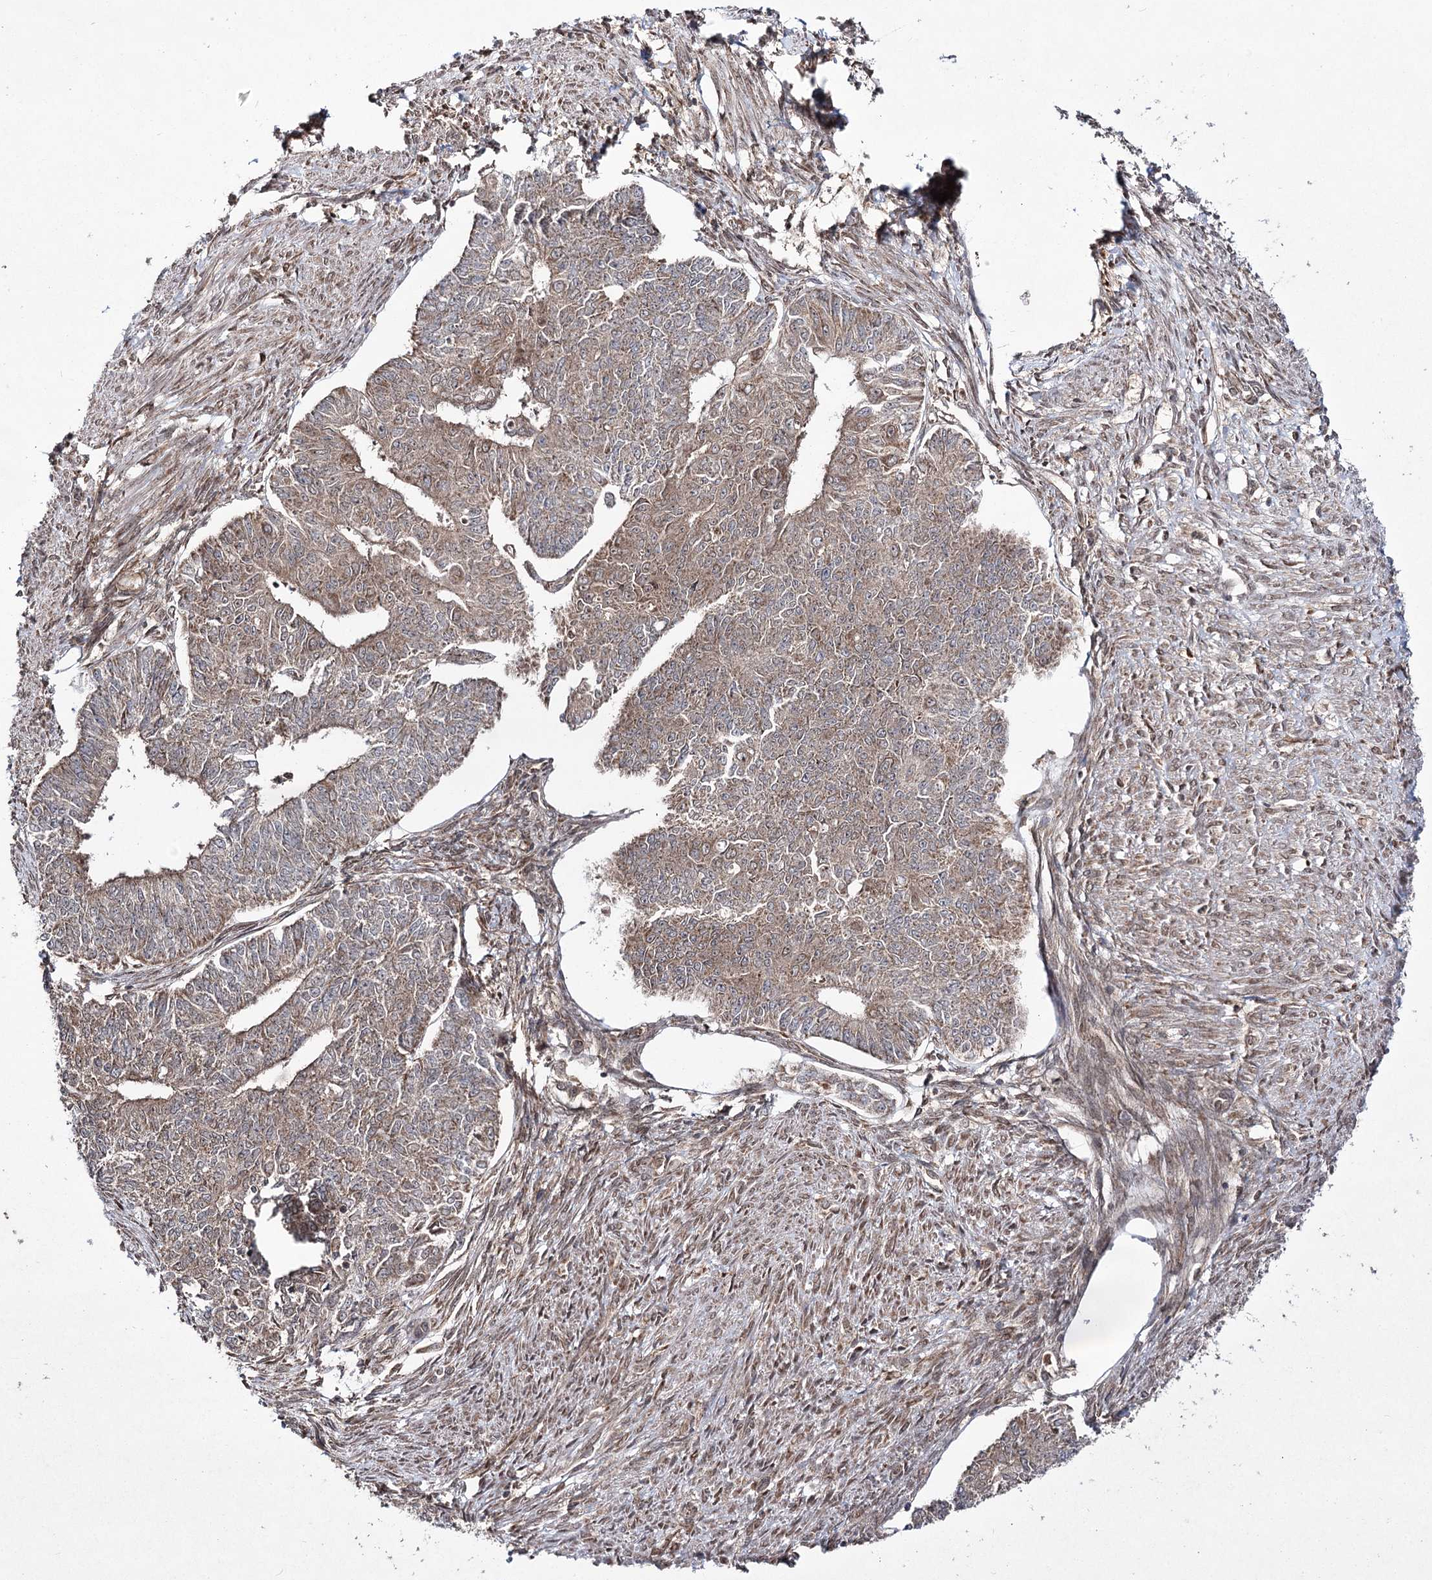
{"staining": {"intensity": "weak", "quantity": ">75%", "location": "cytoplasmic/membranous"}, "tissue": "endometrial cancer", "cell_type": "Tumor cells", "image_type": "cancer", "snomed": [{"axis": "morphology", "description": "Adenocarcinoma, NOS"}, {"axis": "topography", "description": "Endometrium"}], "caption": "Protein positivity by immunohistochemistry (IHC) reveals weak cytoplasmic/membranous positivity in about >75% of tumor cells in adenocarcinoma (endometrial).", "gene": "TRNT1", "patient": {"sex": "female", "age": 32}}